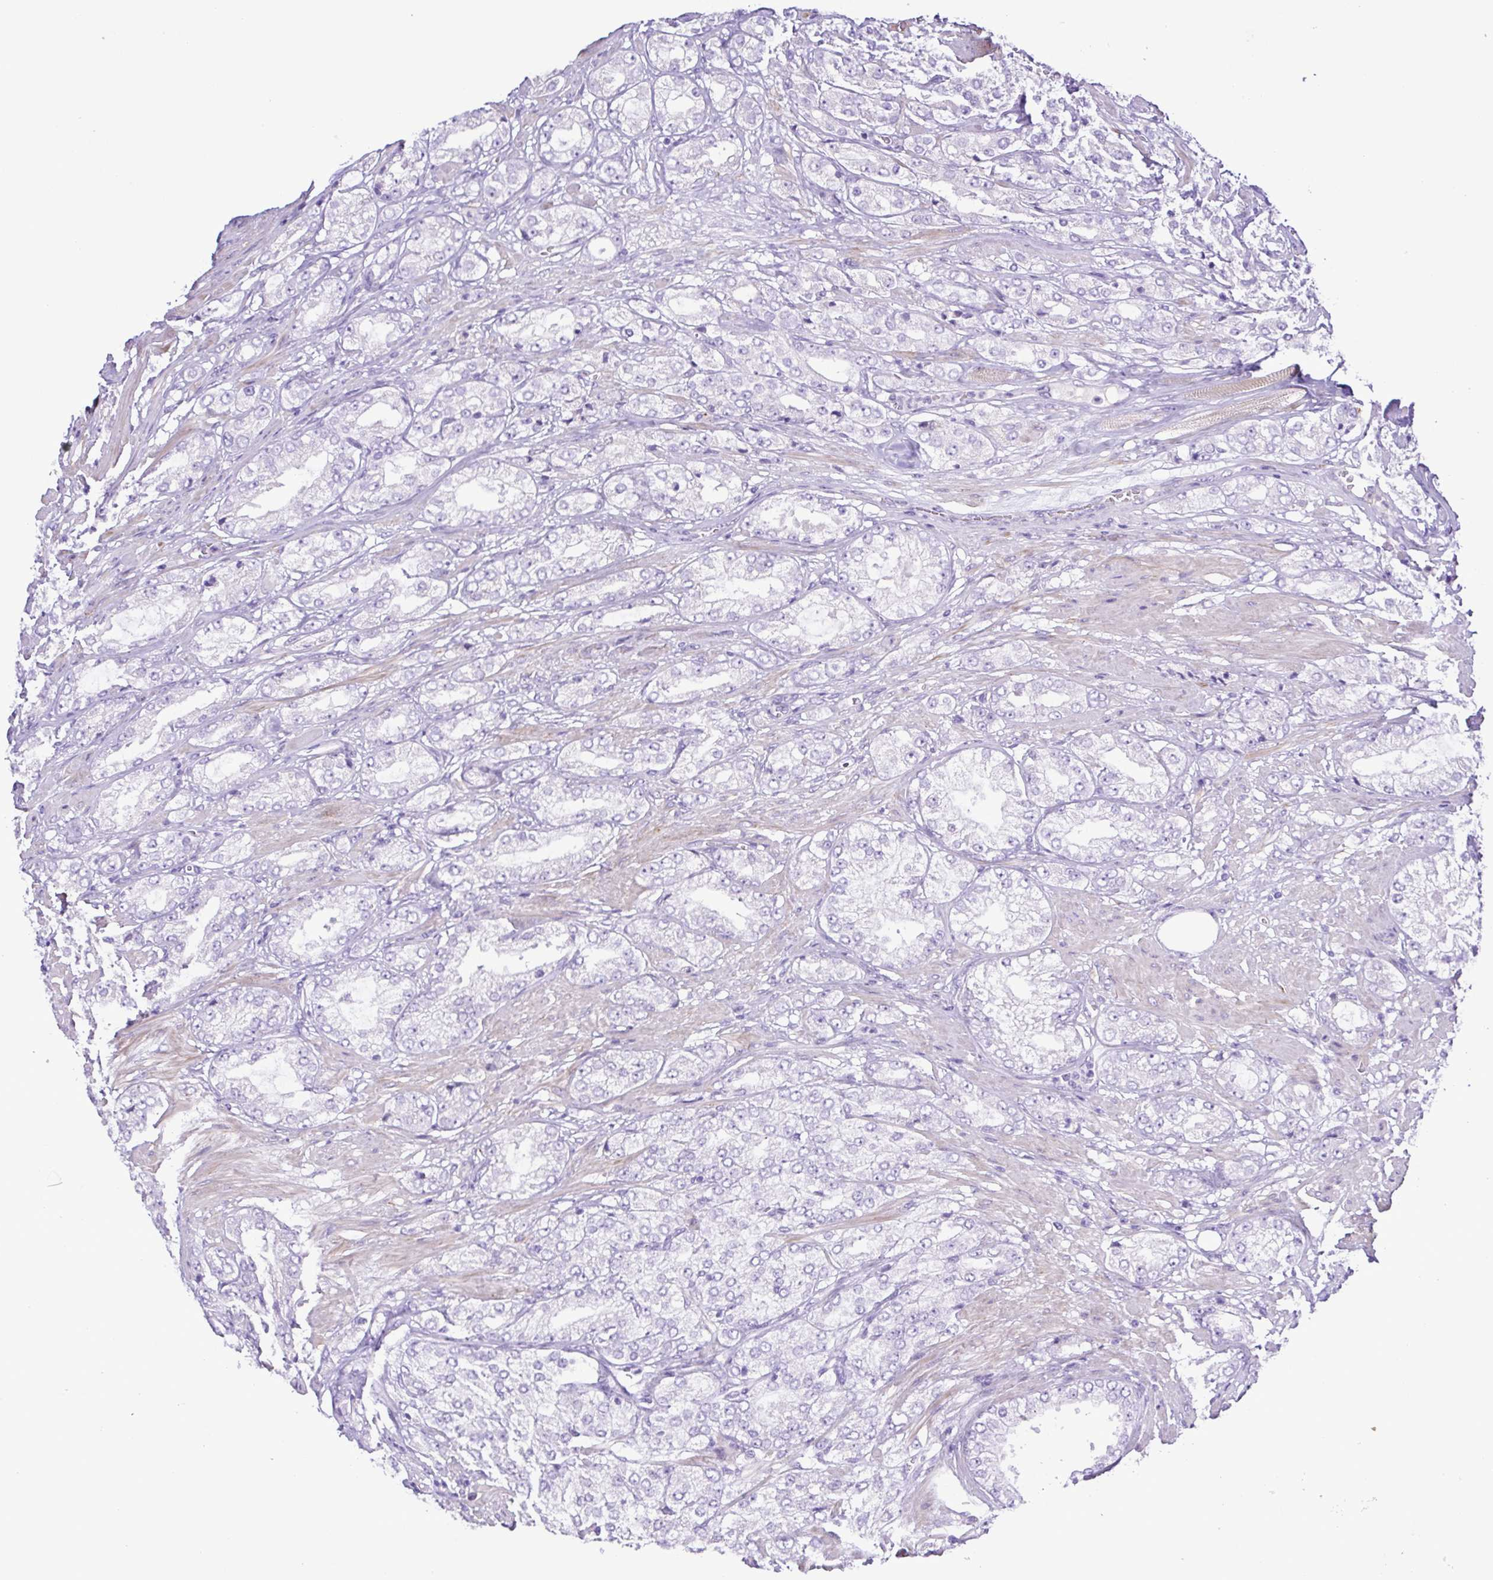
{"staining": {"intensity": "negative", "quantity": "none", "location": "none"}, "tissue": "prostate cancer", "cell_type": "Tumor cells", "image_type": "cancer", "snomed": [{"axis": "morphology", "description": "Adenocarcinoma, High grade"}, {"axis": "topography", "description": "Prostate"}], "caption": "There is no significant positivity in tumor cells of prostate cancer (high-grade adenocarcinoma).", "gene": "GABBR2", "patient": {"sex": "male", "age": 68}}